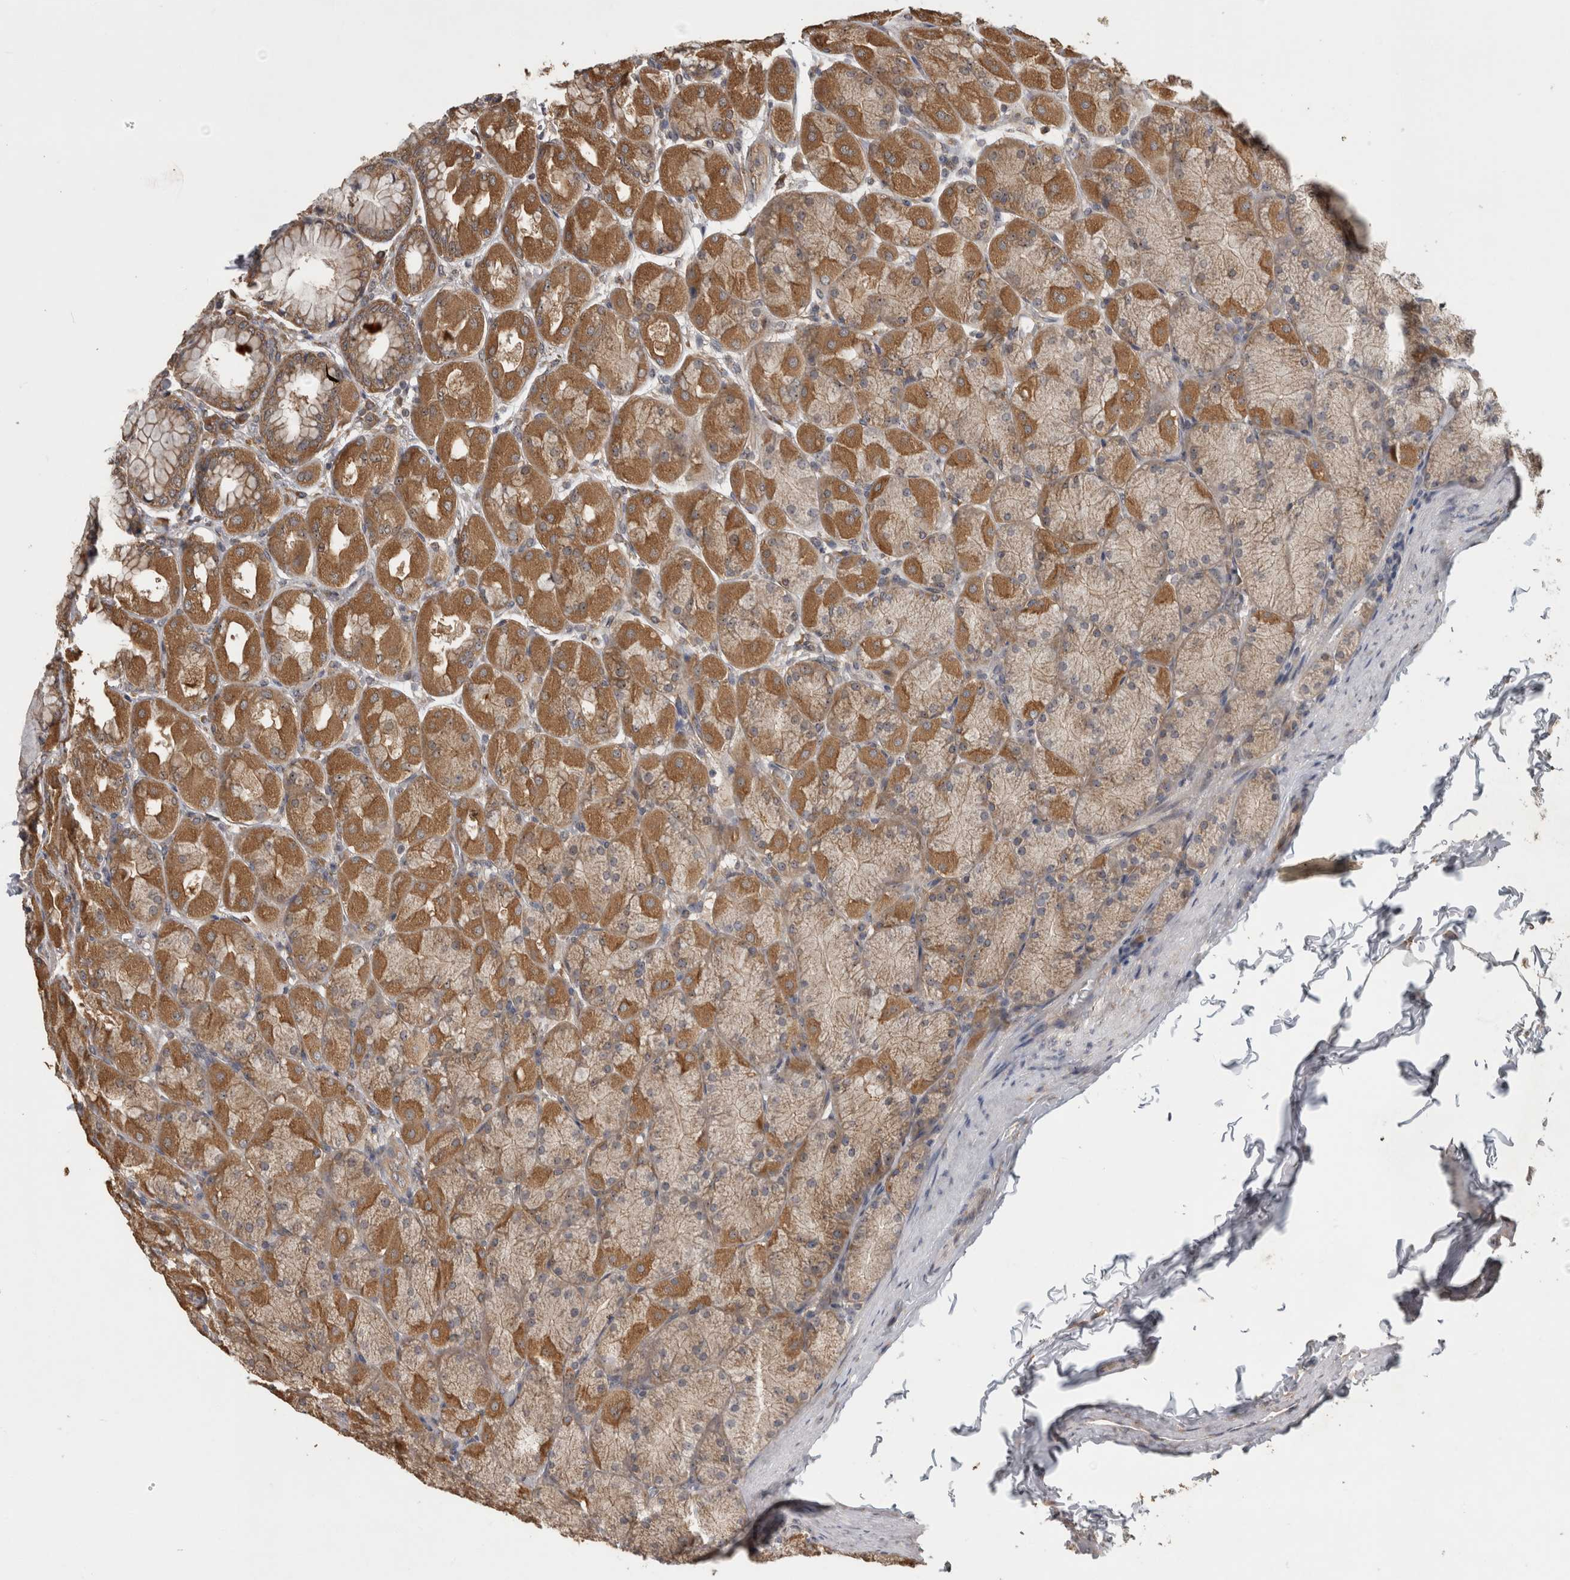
{"staining": {"intensity": "moderate", "quantity": ">75%", "location": "cytoplasmic/membranous"}, "tissue": "stomach", "cell_type": "Glandular cells", "image_type": "normal", "snomed": [{"axis": "morphology", "description": "Normal tissue, NOS"}, {"axis": "topography", "description": "Stomach, upper"}], "caption": "Protein expression analysis of normal human stomach reveals moderate cytoplasmic/membranous expression in approximately >75% of glandular cells.", "gene": "ATXN2", "patient": {"sex": "female", "age": 56}}